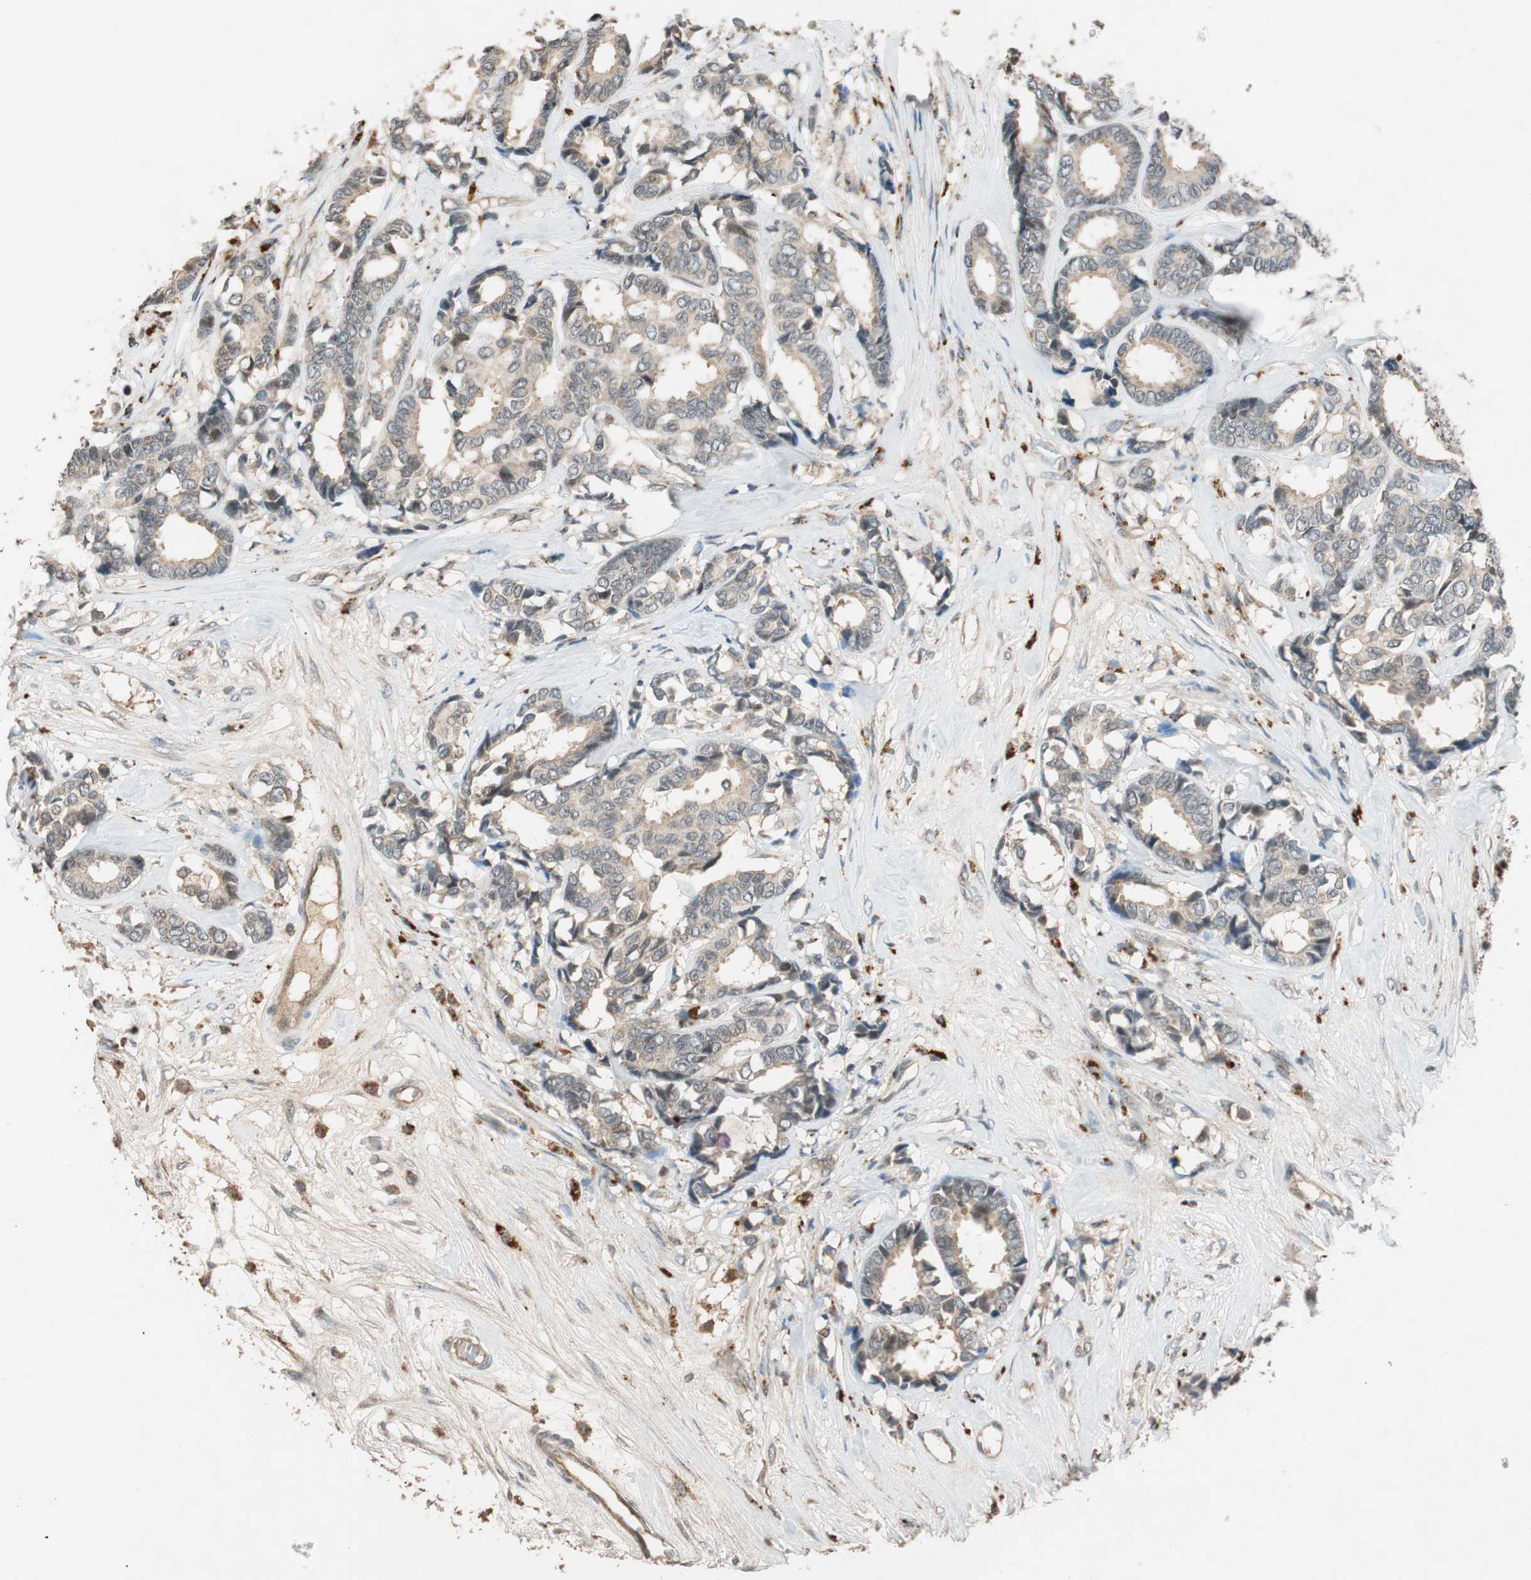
{"staining": {"intensity": "weak", "quantity": ">75%", "location": "cytoplasmic/membranous"}, "tissue": "breast cancer", "cell_type": "Tumor cells", "image_type": "cancer", "snomed": [{"axis": "morphology", "description": "Duct carcinoma"}, {"axis": "topography", "description": "Breast"}], "caption": "Immunohistochemistry (IHC) photomicrograph of neoplastic tissue: human breast cancer (infiltrating ductal carcinoma) stained using immunohistochemistry exhibits low levels of weak protein expression localized specifically in the cytoplasmic/membranous of tumor cells, appearing as a cytoplasmic/membranous brown color.", "gene": "GLB1", "patient": {"sex": "female", "age": 87}}